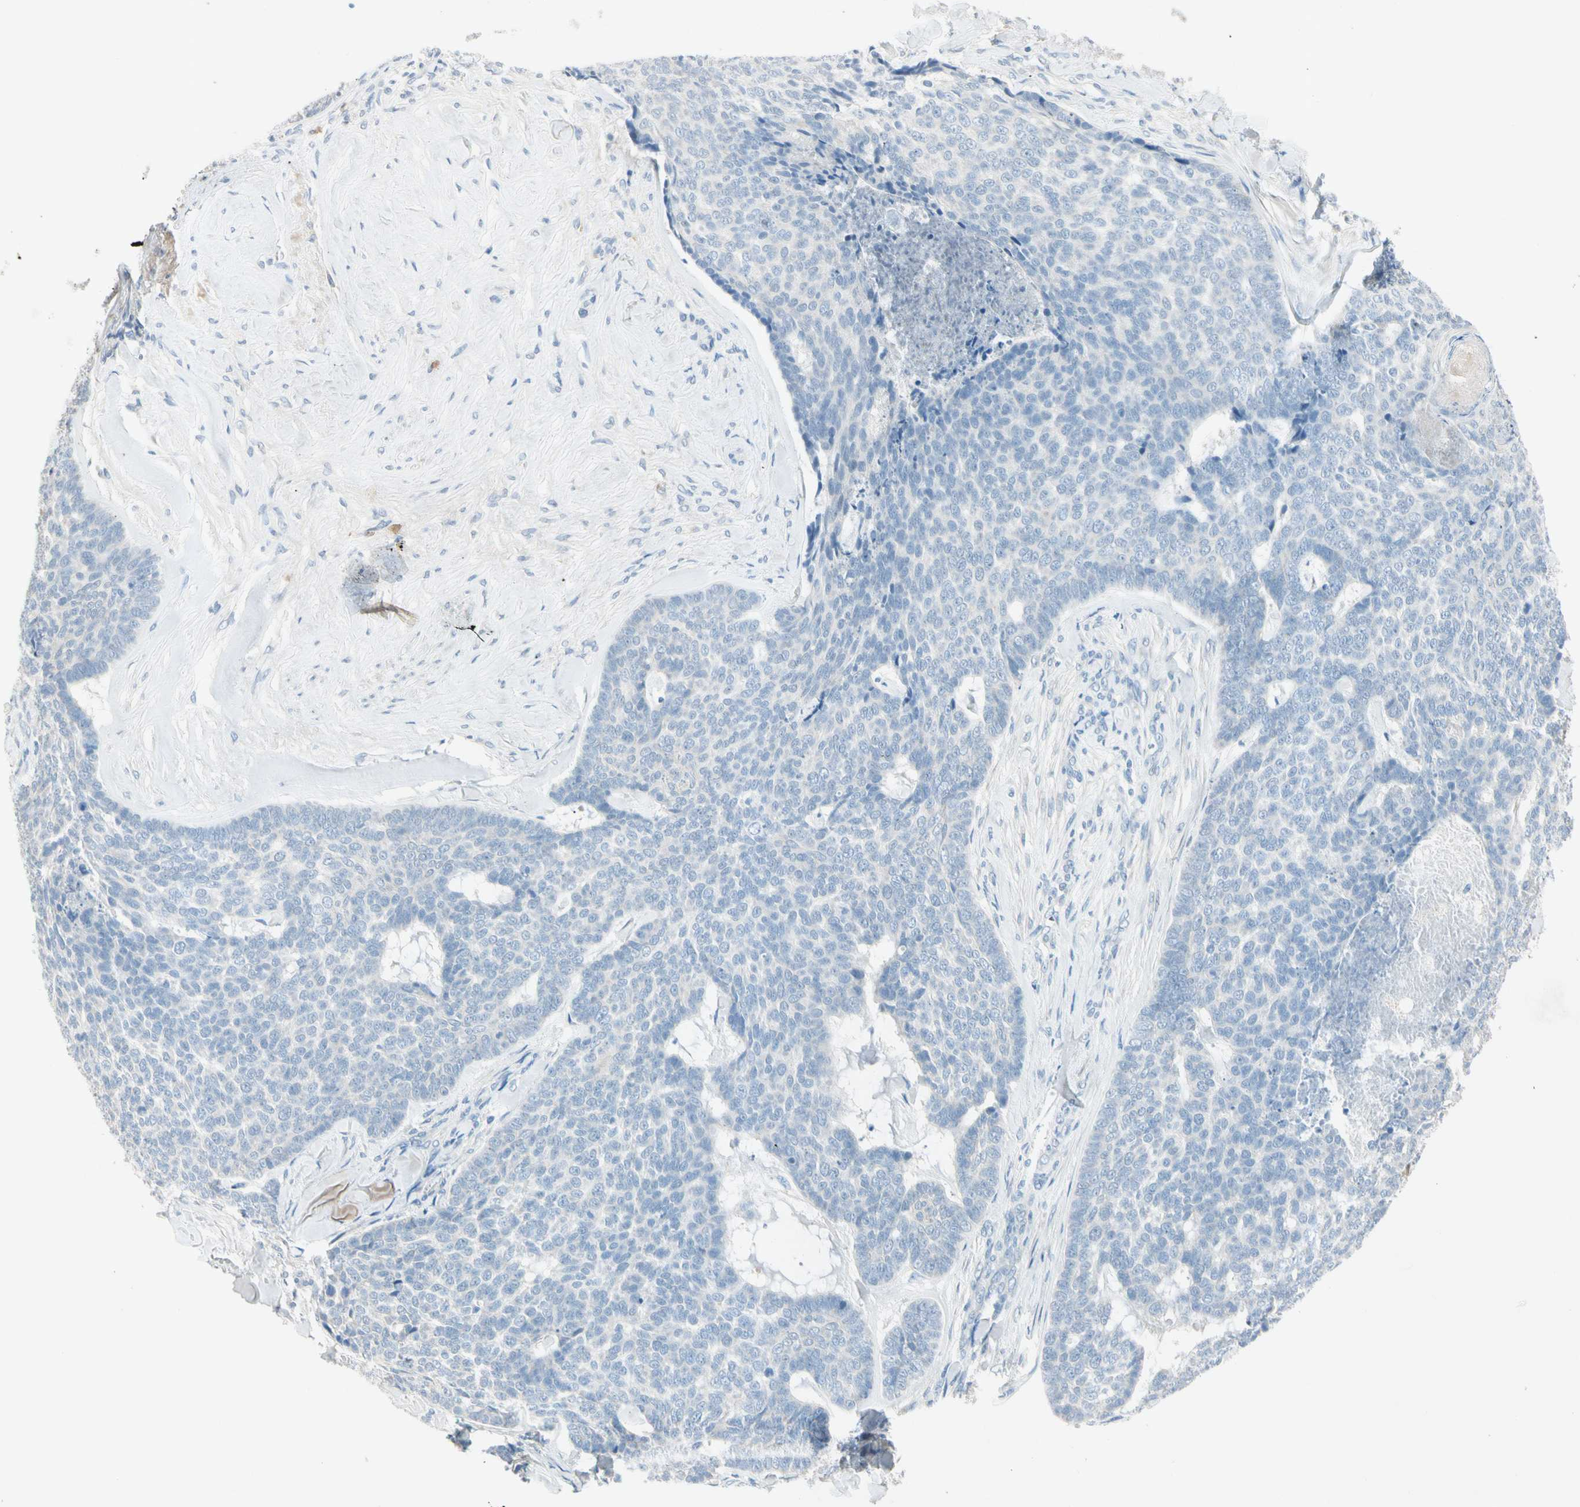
{"staining": {"intensity": "negative", "quantity": "none", "location": "none"}, "tissue": "skin cancer", "cell_type": "Tumor cells", "image_type": "cancer", "snomed": [{"axis": "morphology", "description": "Basal cell carcinoma"}, {"axis": "topography", "description": "Skin"}], "caption": "Basal cell carcinoma (skin) was stained to show a protein in brown. There is no significant positivity in tumor cells.", "gene": "SERPIND1", "patient": {"sex": "male", "age": 84}}